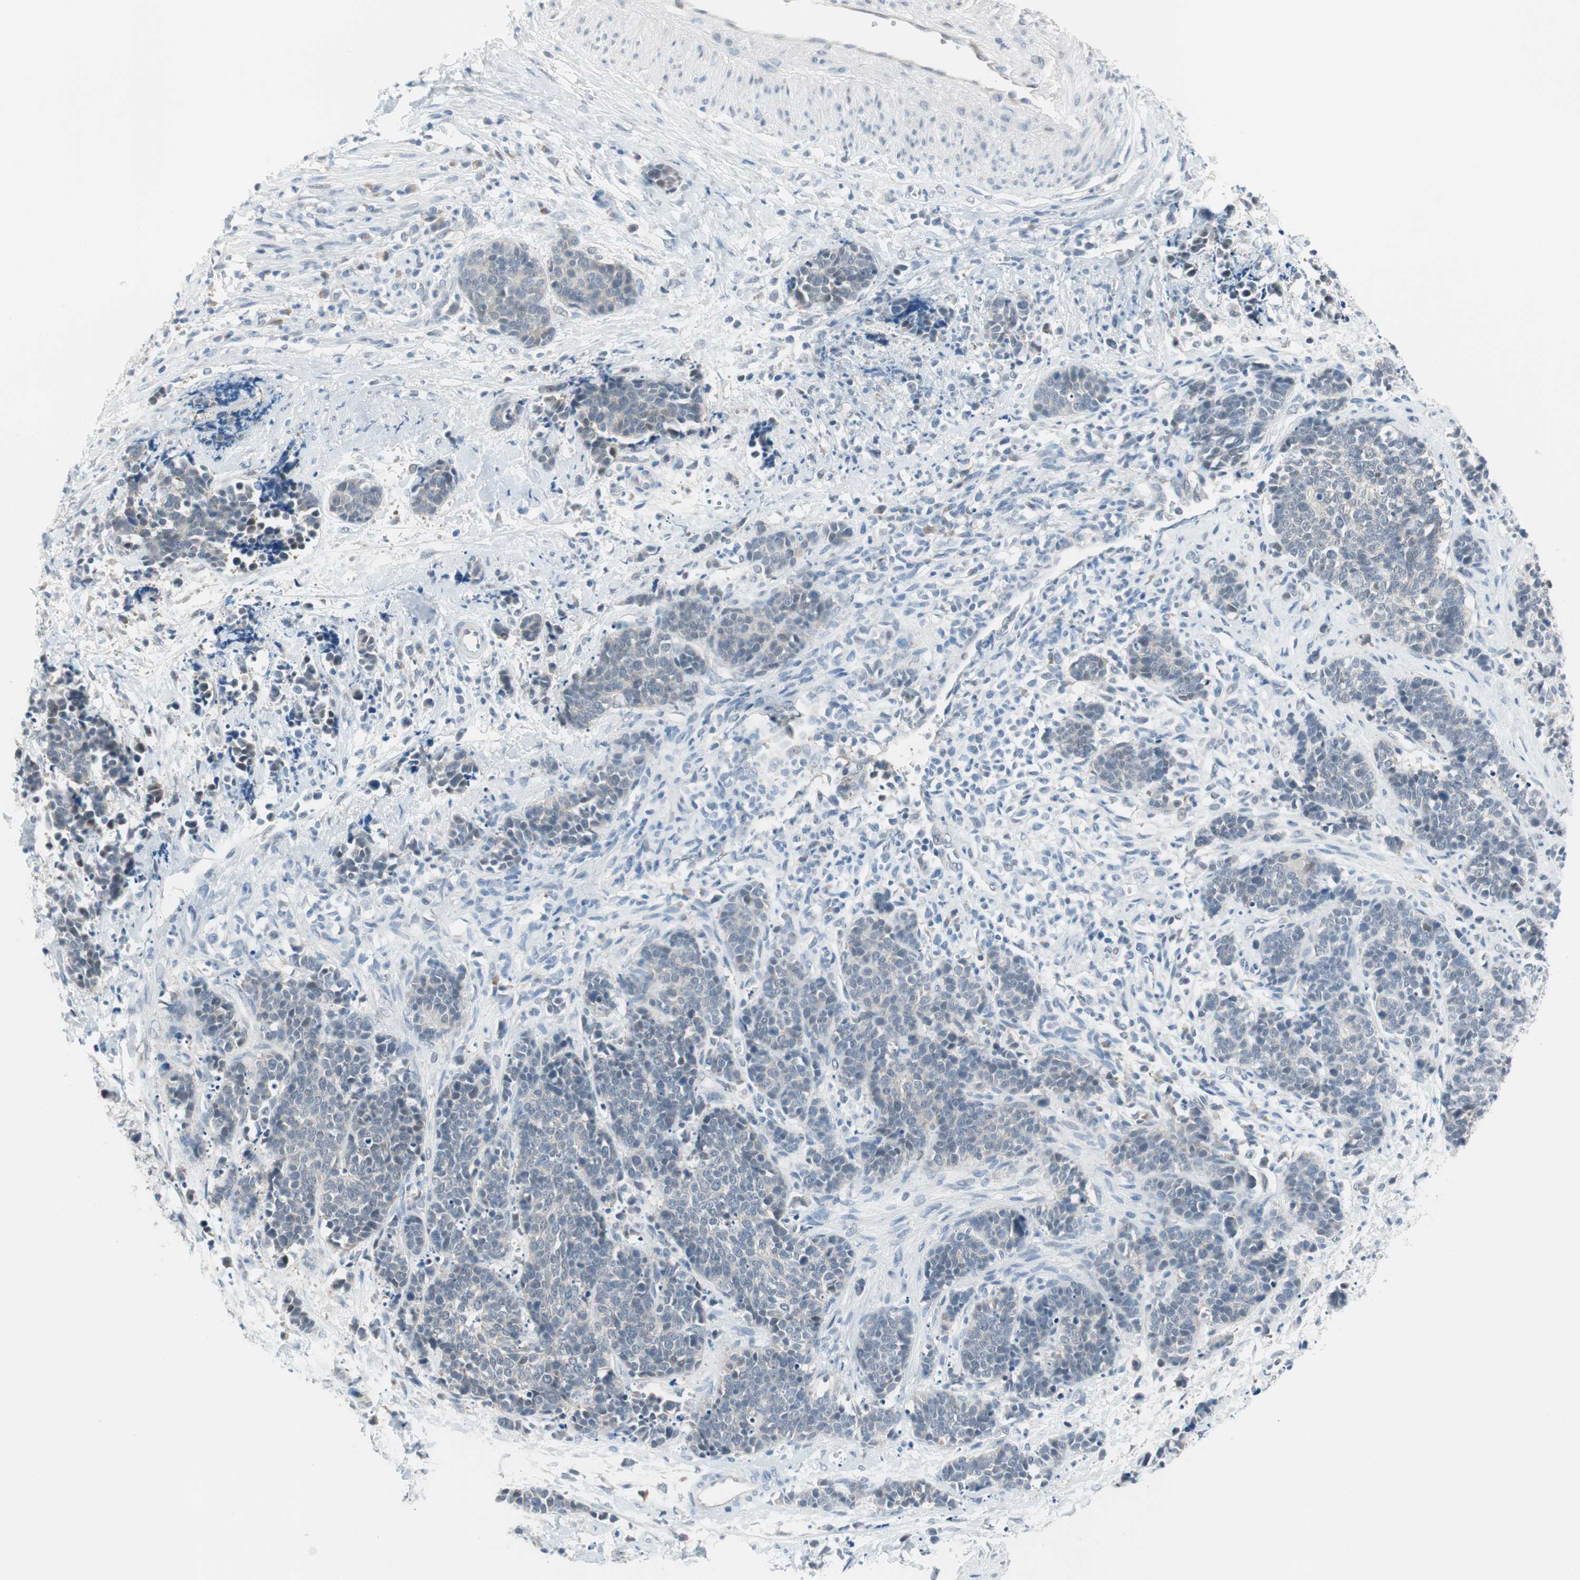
{"staining": {"intensity": "weak", "quantity": "<25%", "location": "nuclear"}, "tissue": "cervical cancer", "cell_type": "Tumor cells", "image_type": "cancer", "snomed": [{"axis": "morphology", "description": "Squamous cell carcinoma, NOS"}, {"axis": "topography", "description": "Cervix"}], "caption": "A micrograph of squamous cell carcinoma (cervical) stained for a protein shows no brown staining in tumor cells.", "gene": "GRHL1", "patient": {"sex": "female", "age": 35}}